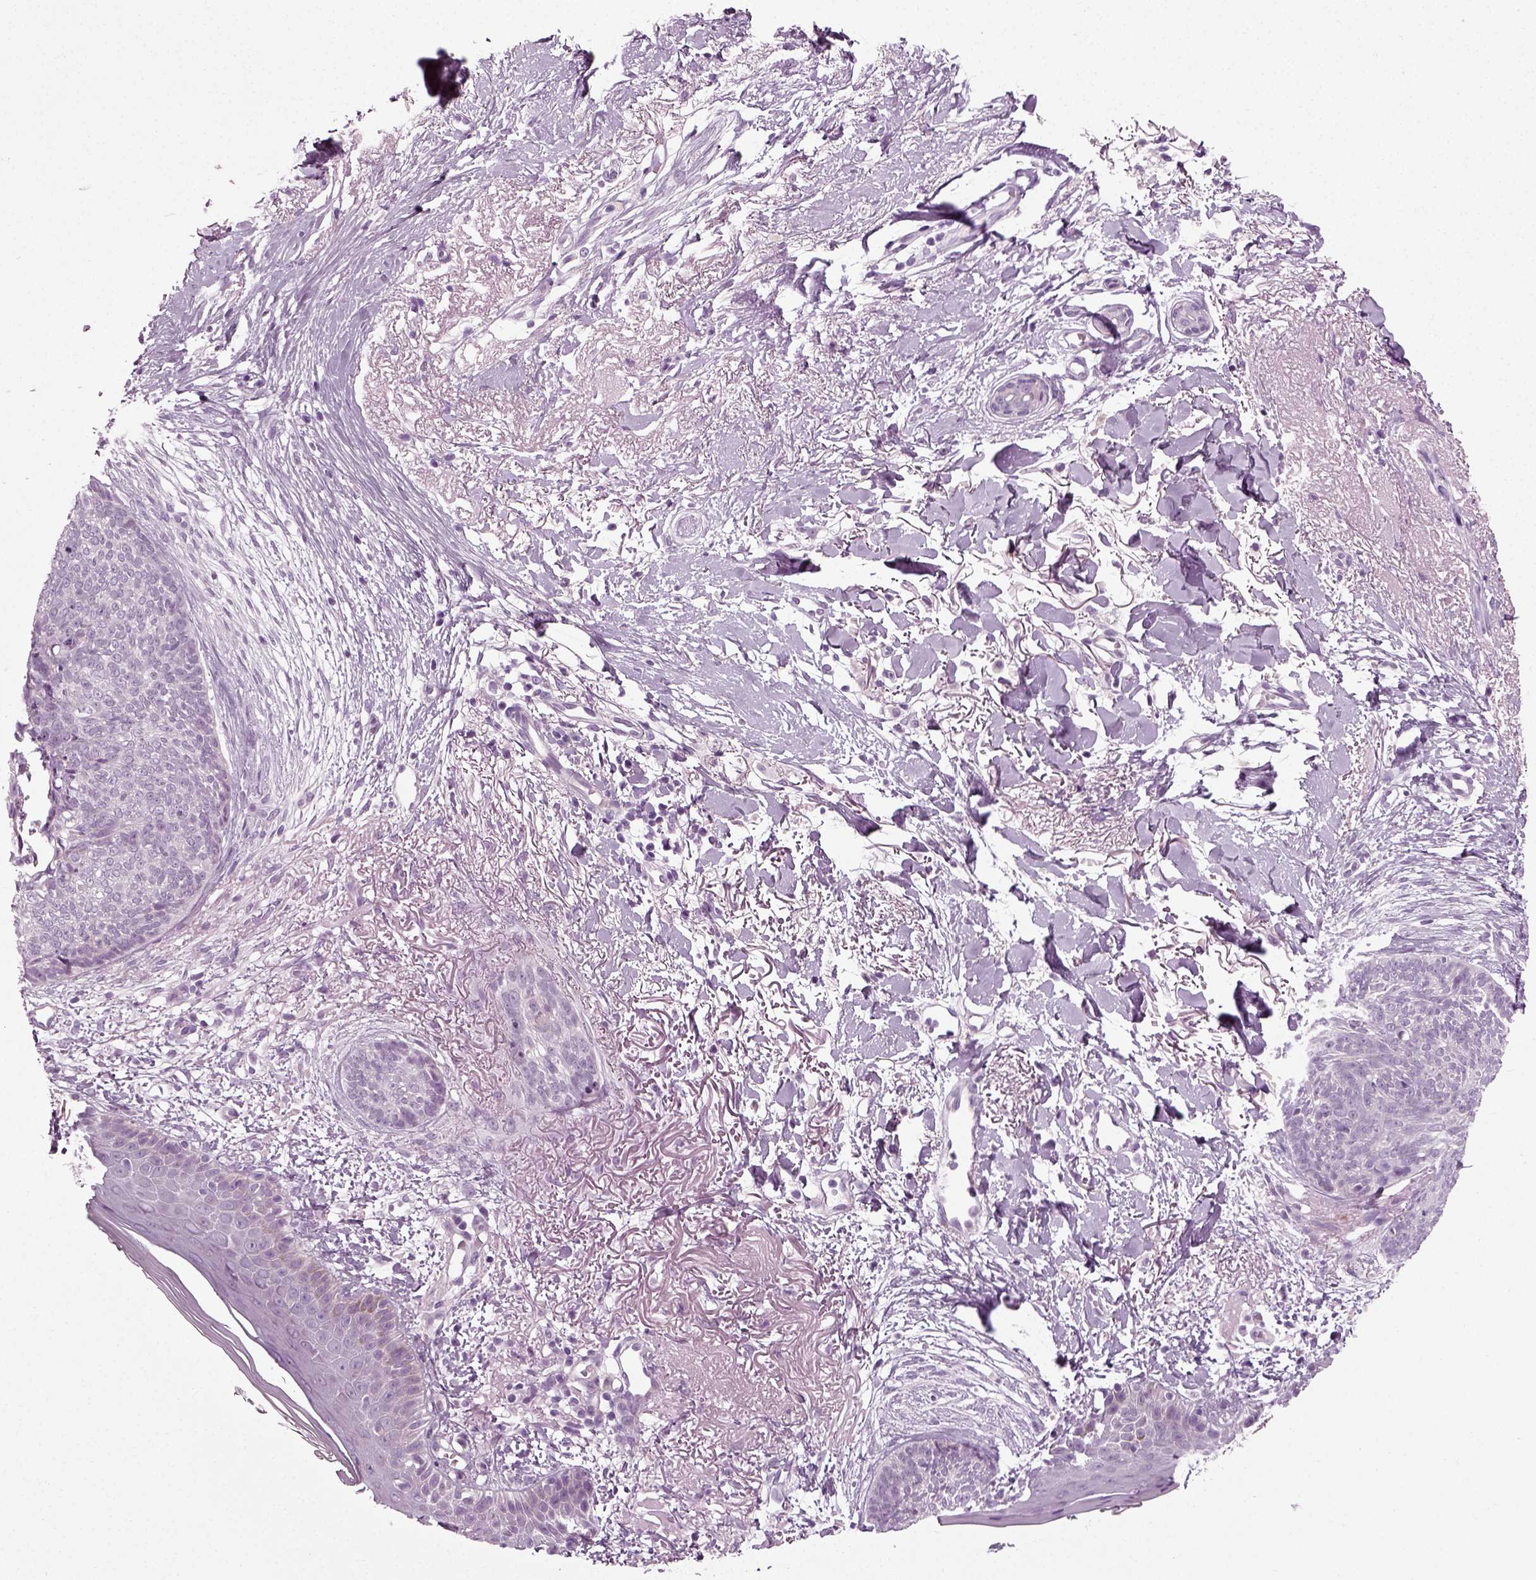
{"staining": {"intensity": "negative", "quantity": "none", "location": "none"}, "tissue": "skin cancer", "cell_type": "Tumor cells", "image_type": "cancer", "snomed": [{"axis": "morphology", "description": "Normal tissue, NOS"}, {"axis": "morphology", "description": "Basal cell carcinoma"}, {"axis": "topography", "description": "Skin"}], "caption": "An IHC histopathology image of skin cancer is shown. There is no staining in tumor cells of skin cancer.", "gene": "SCG5", "patient": {"sex": "male", "age": 84}}